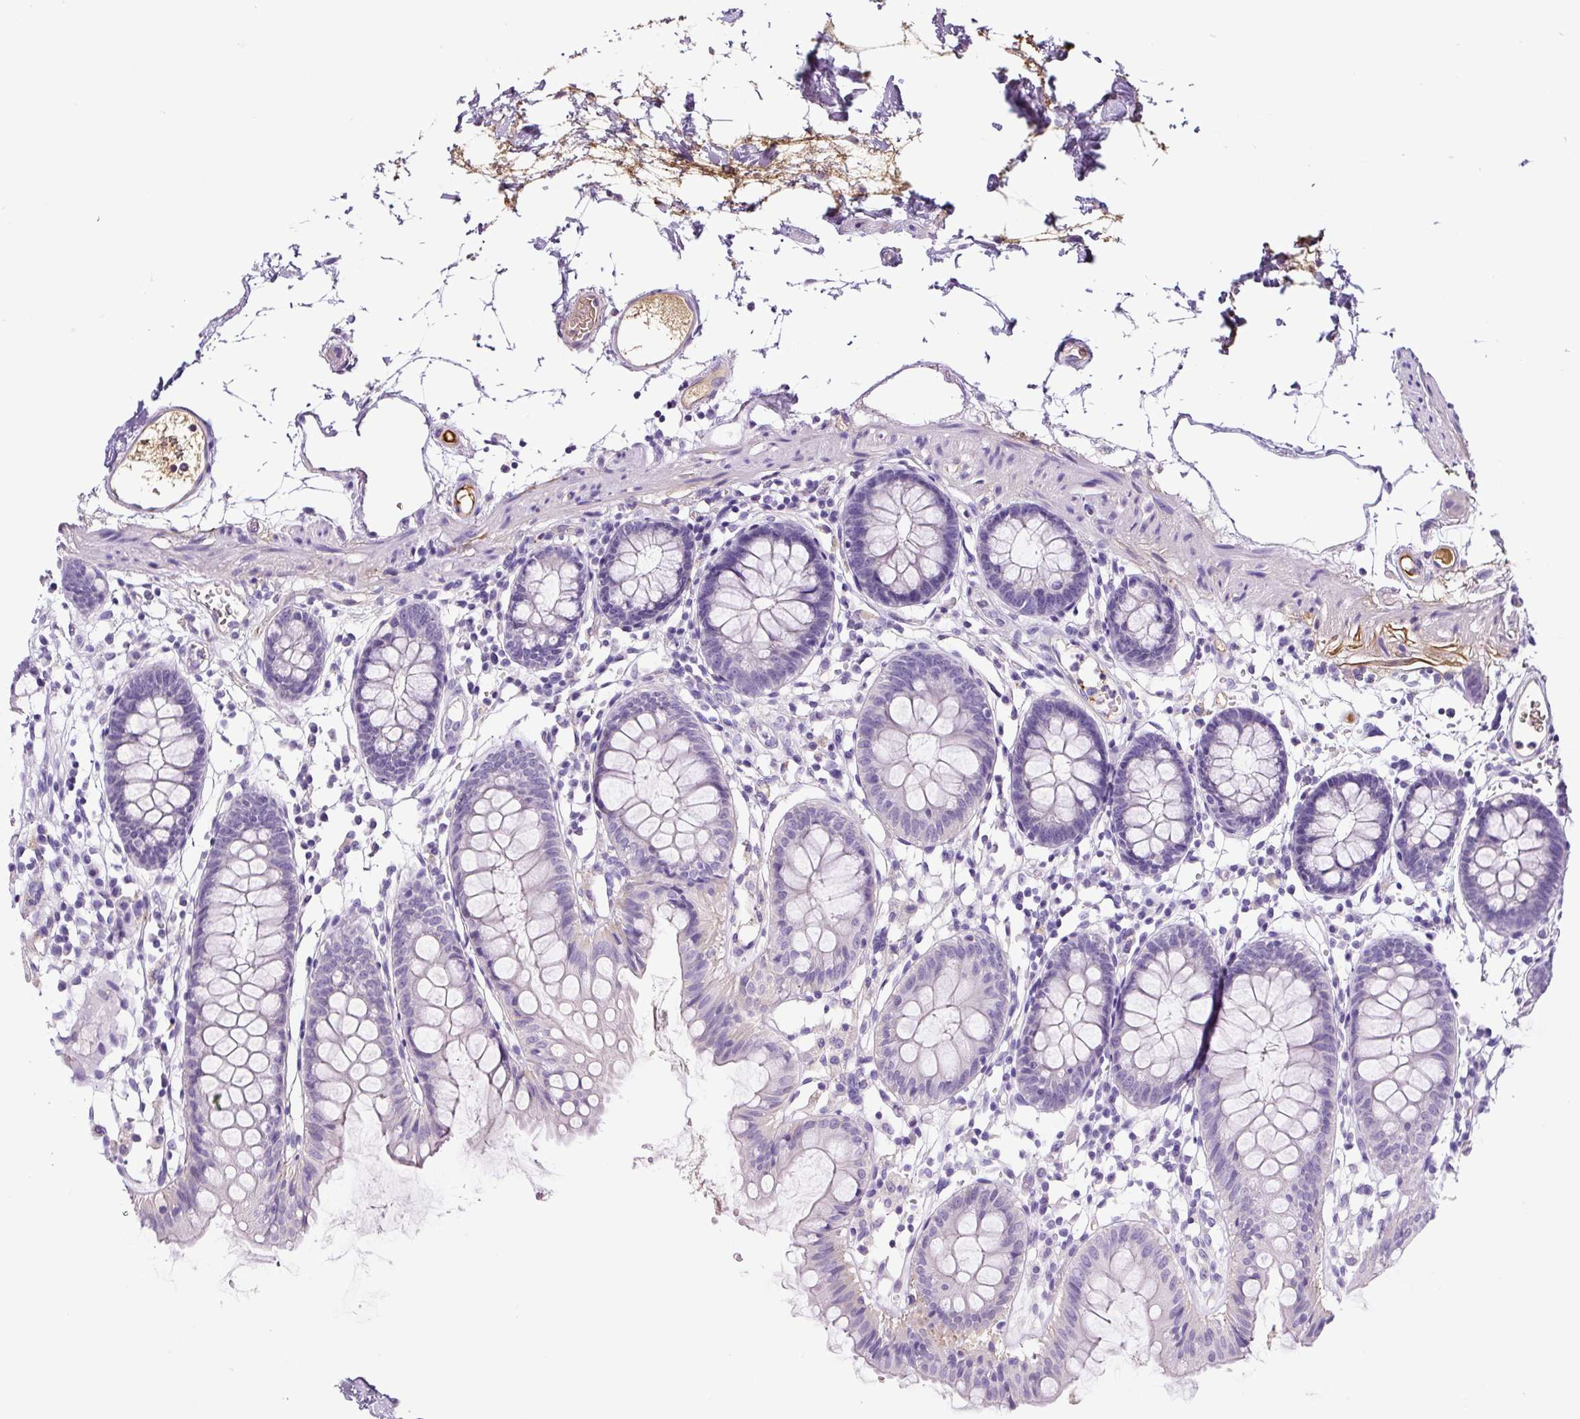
{"staining": {"intensity": "weak", "quantity": "<25%", "location": "cytoplasmic/membranous"}, "tissue": "colon", "cell_type": "Endothelial cells", "image_type": "normal", "snomed": [{"axis": "morphology", "description": "Normal tissue, NOS"}, {"axis": "topography", "description": "Colon"}], "caption": "Micrograph shows no significant protein positivity in endothelial cells of benign colon.", "gene": "OR14A2", "patient": {"sex": "female", "age": 84}}